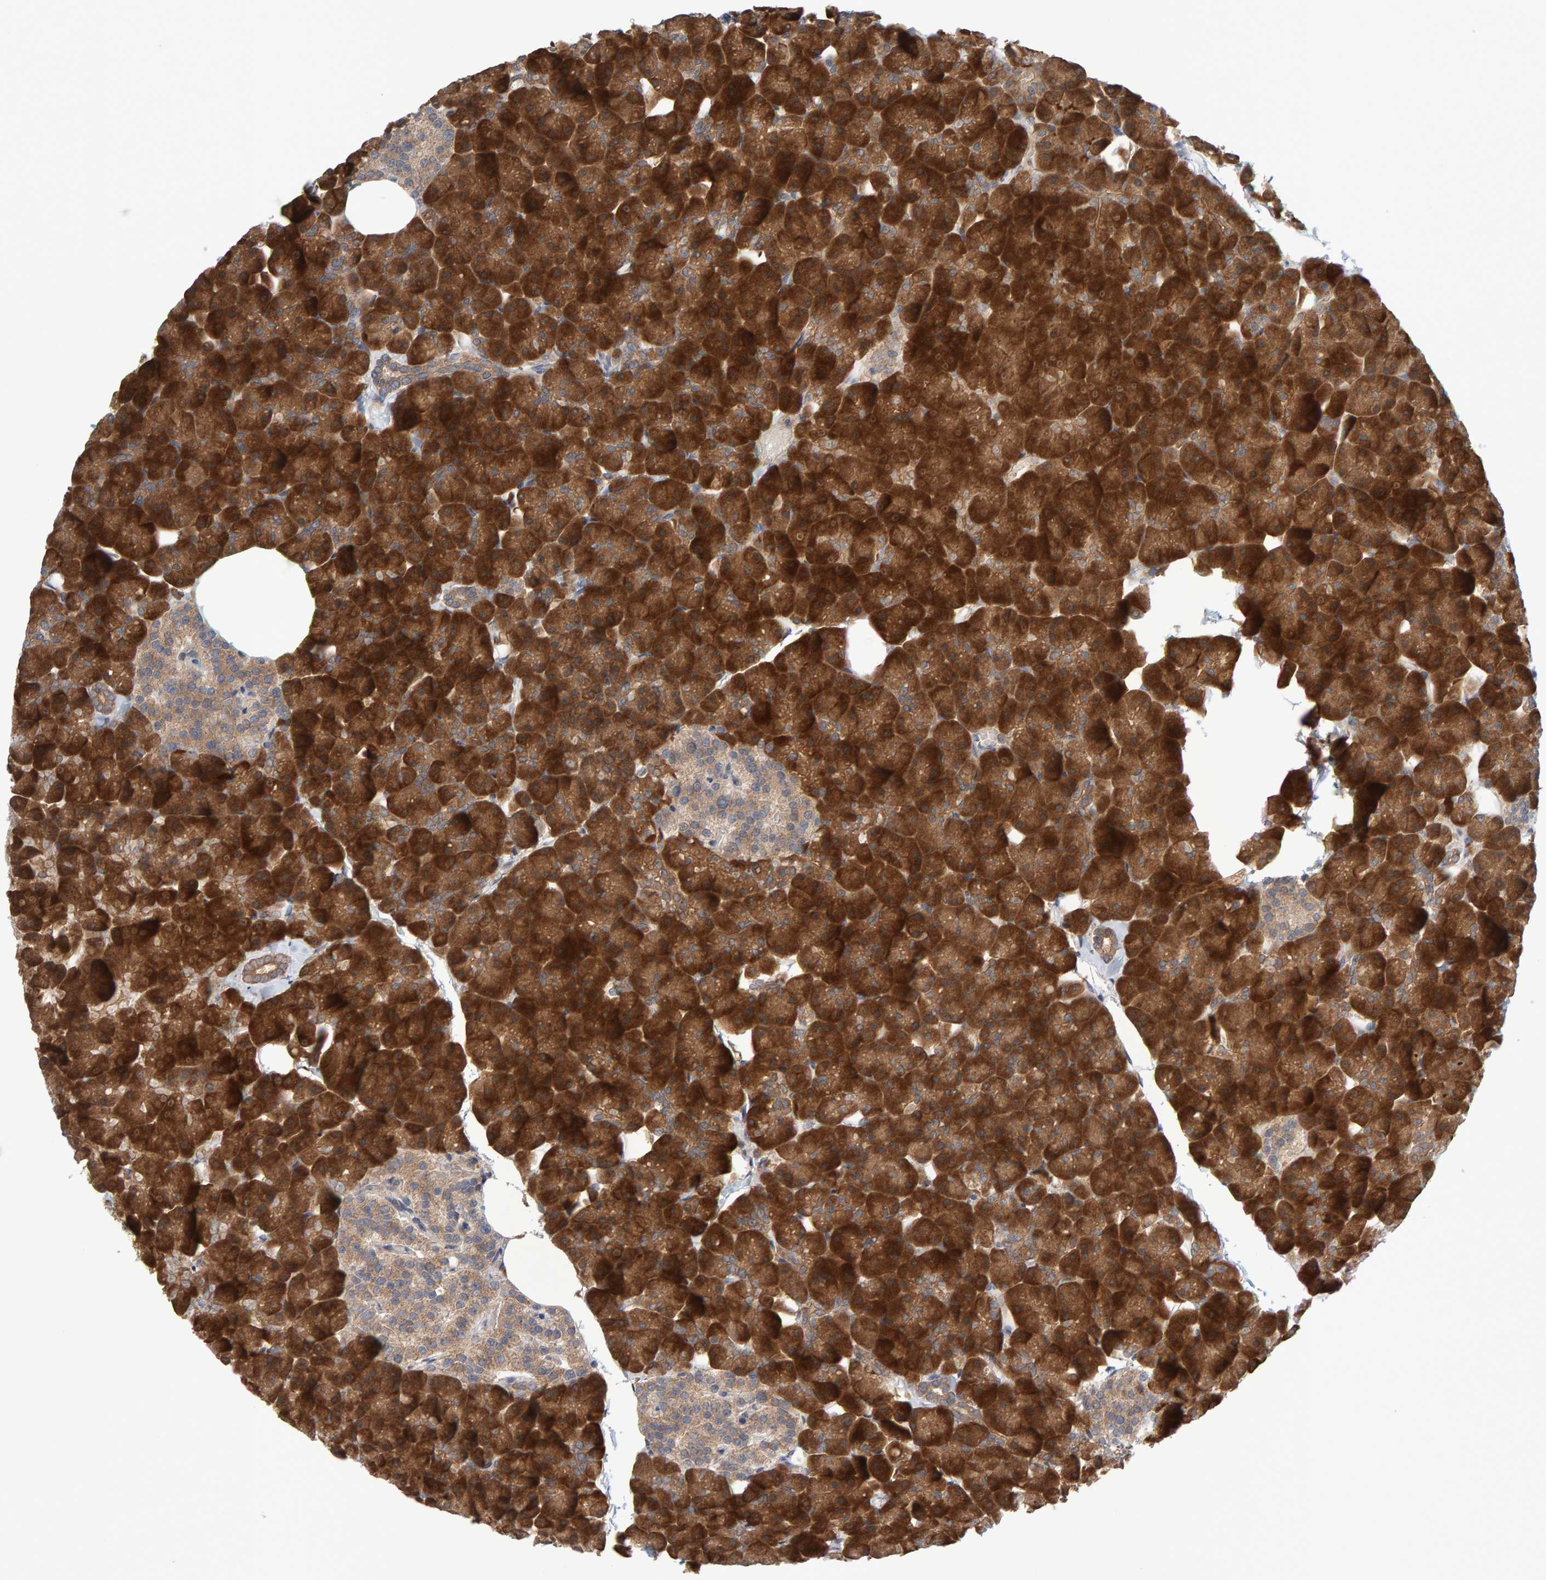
{"staining": {"intensity": "strong", "quantity": ">75%", "location": "cytoplasmic/membranous"}, "tissue": "pancreas", "cell_type": "Exocrine glandular cells", "image_type": "normal", "snomed": [{"axis": "morphology", "description": "Normal tissue, NOS"}, {"axis": "topography", "description": "Pancreas"}], "caption": "Immunohistochemical staining of unremarkable pancreas demonstrates >75% levels of strong cytoplasmic/membranous protein staining in approximately >75% of exocrine glandular cells. (brown staining indicates protein expression, while blue staining denotes nuclei).", "gene": "TATDN1", "patient": {"sex": "male", "age": 35}}